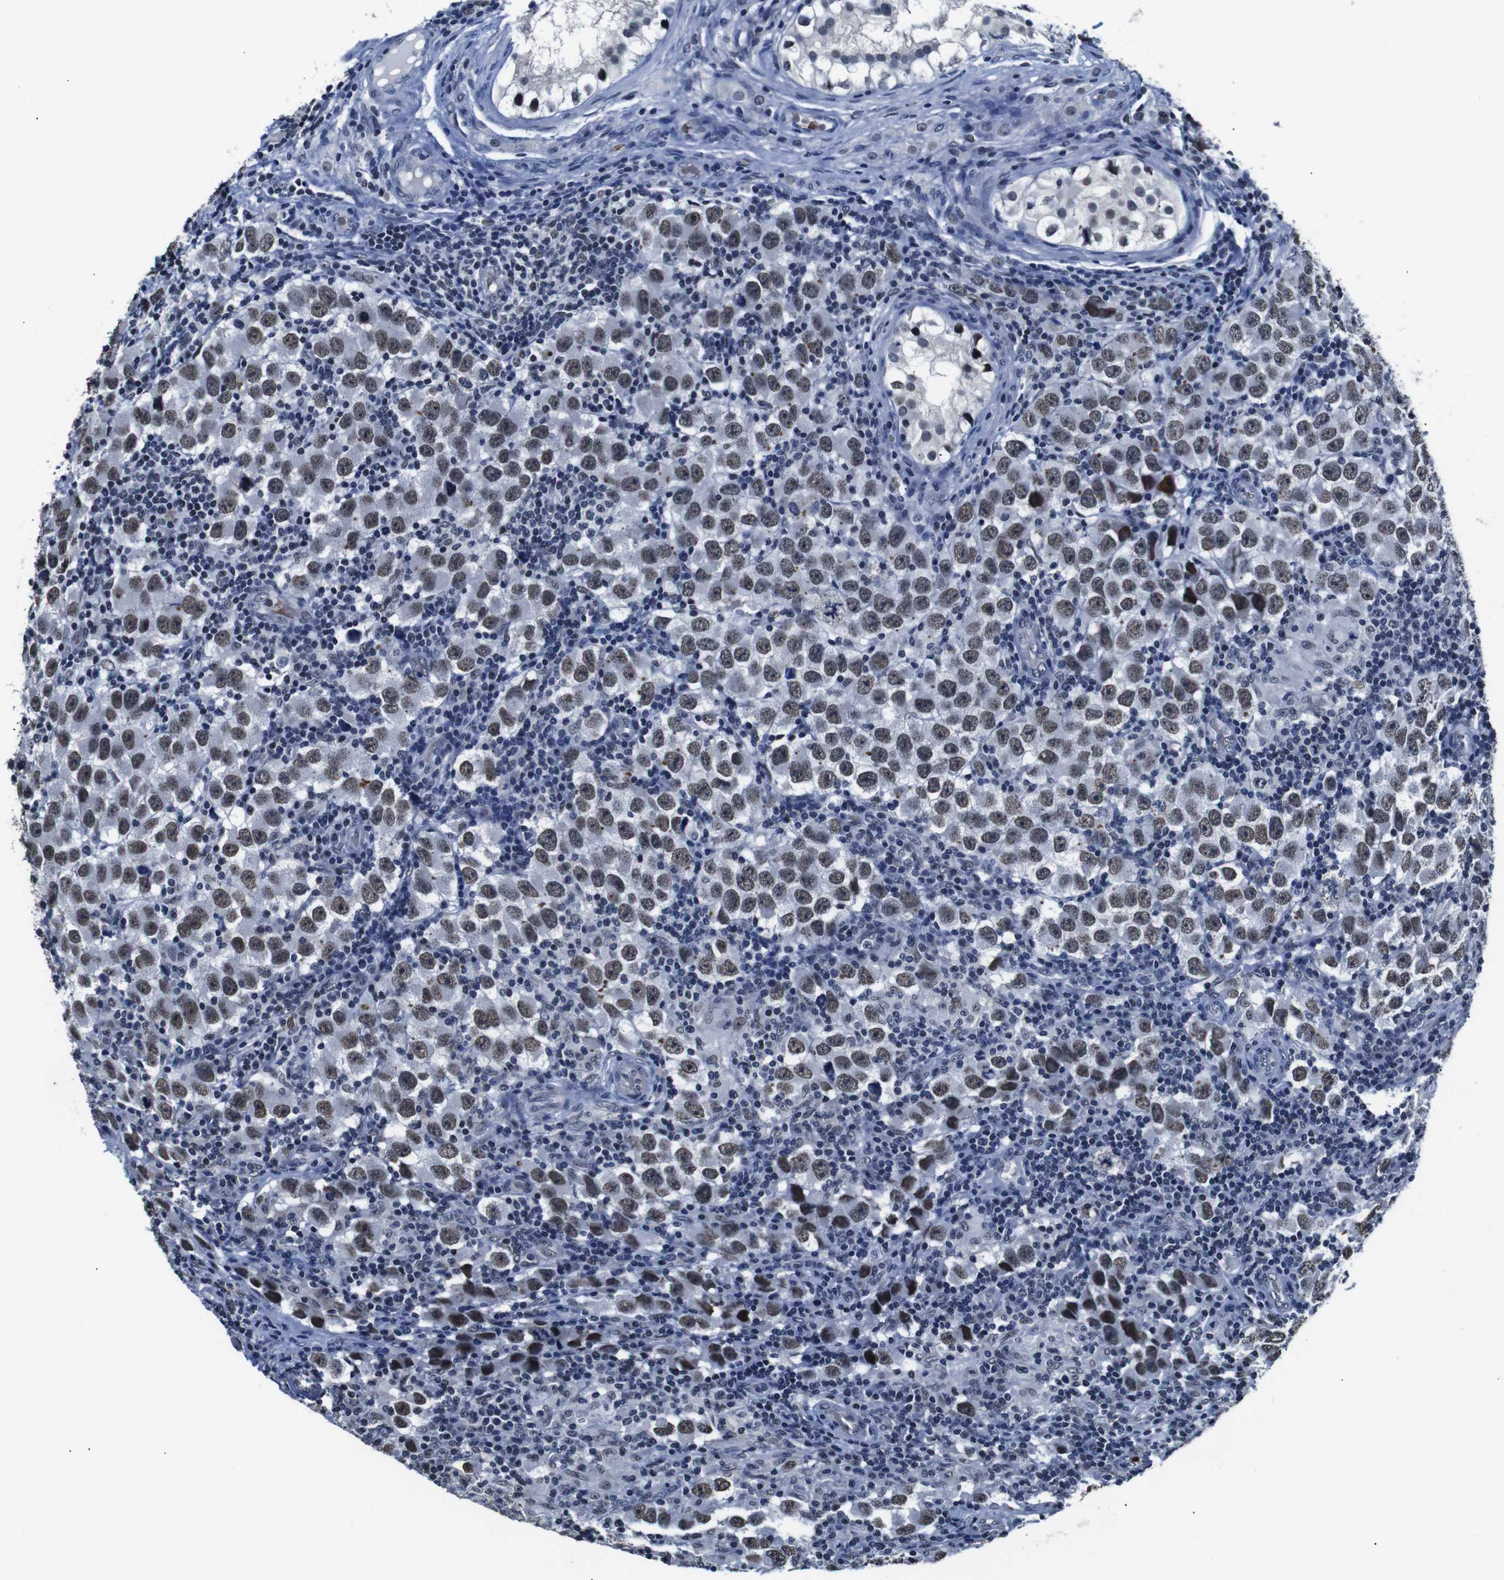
{"staining": {"intensity": "moderate", "quantity": ">75%", "location": "nuclear"}, "tissue": "testis cancer", "cell_type": "Tumor cells", "image_type": "cancer", "snomed": [{"axis": "morphology", "description": "Carcinoma, Embryonal, NOS"}, {"axis": "topography", "description": "Testis"}], "caption": "Embryonal carcinoma (testis) stained with DAB immunohistochemistry exhibits medium levels of moderate nuclear expression in approximately >75% of tumor cells.", "gene": "ILDR2", "patient": {"sex": "male", "age": 21}}